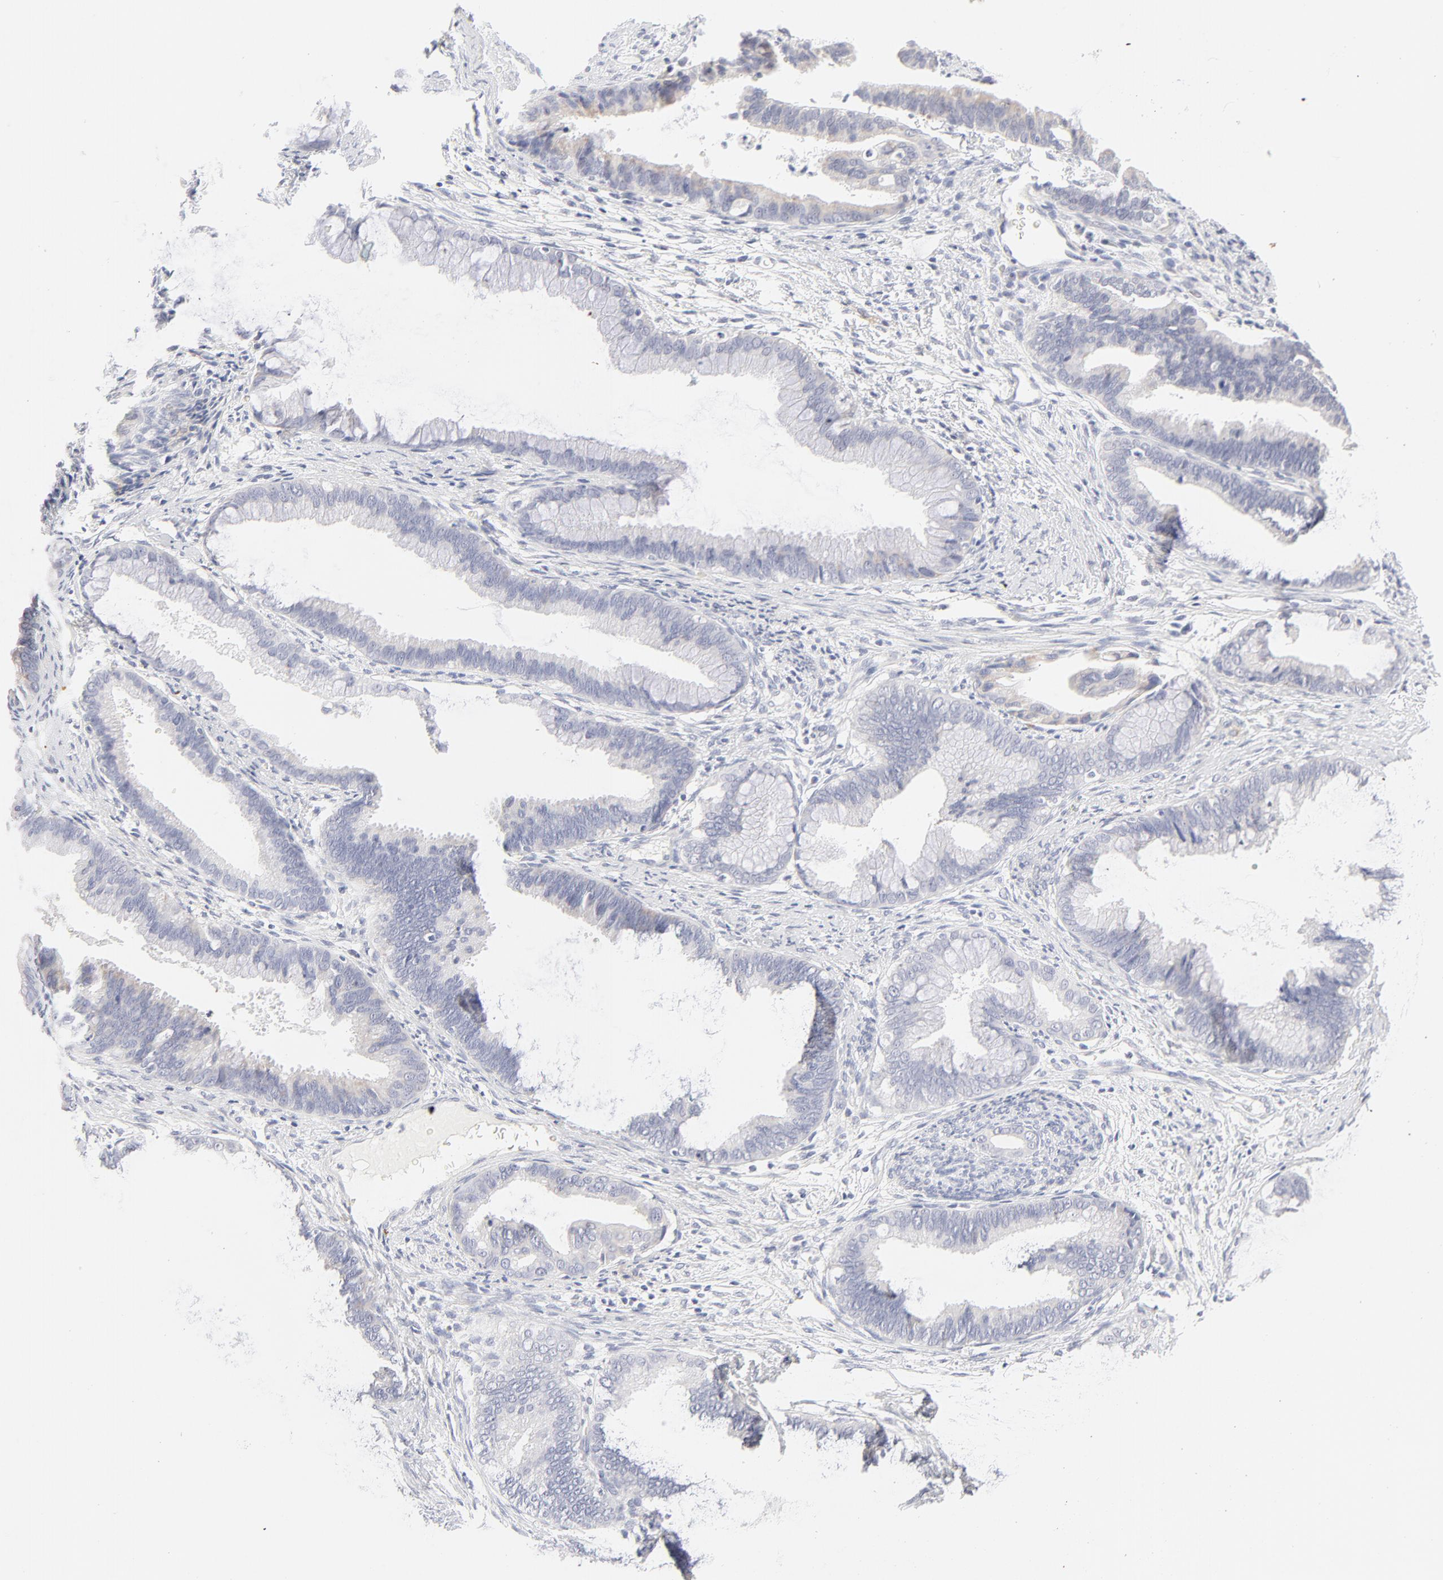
{"staining": {"intensity": "negative", "quantity": "none", "location": "none"}, "tissue": "cervical cancer", "cell_type": "Tumor cells", "image_type": "cancer", "snomed": [{"axis": "morphology", "description": "Adenocarcinoma, NOS"}, {"axis": "topography", "description": "Cervix"}], "caption": "Immunohistochemical staining of adenocarcinoma (cervical) reveals no significant staining in tumor cells. (DAB (3,3'-diaminobenzidine) immunohistochemistry with hematoxylin counter stain).", "gene": "NPNT", "patient": {"sex": "female", "age": 47}}